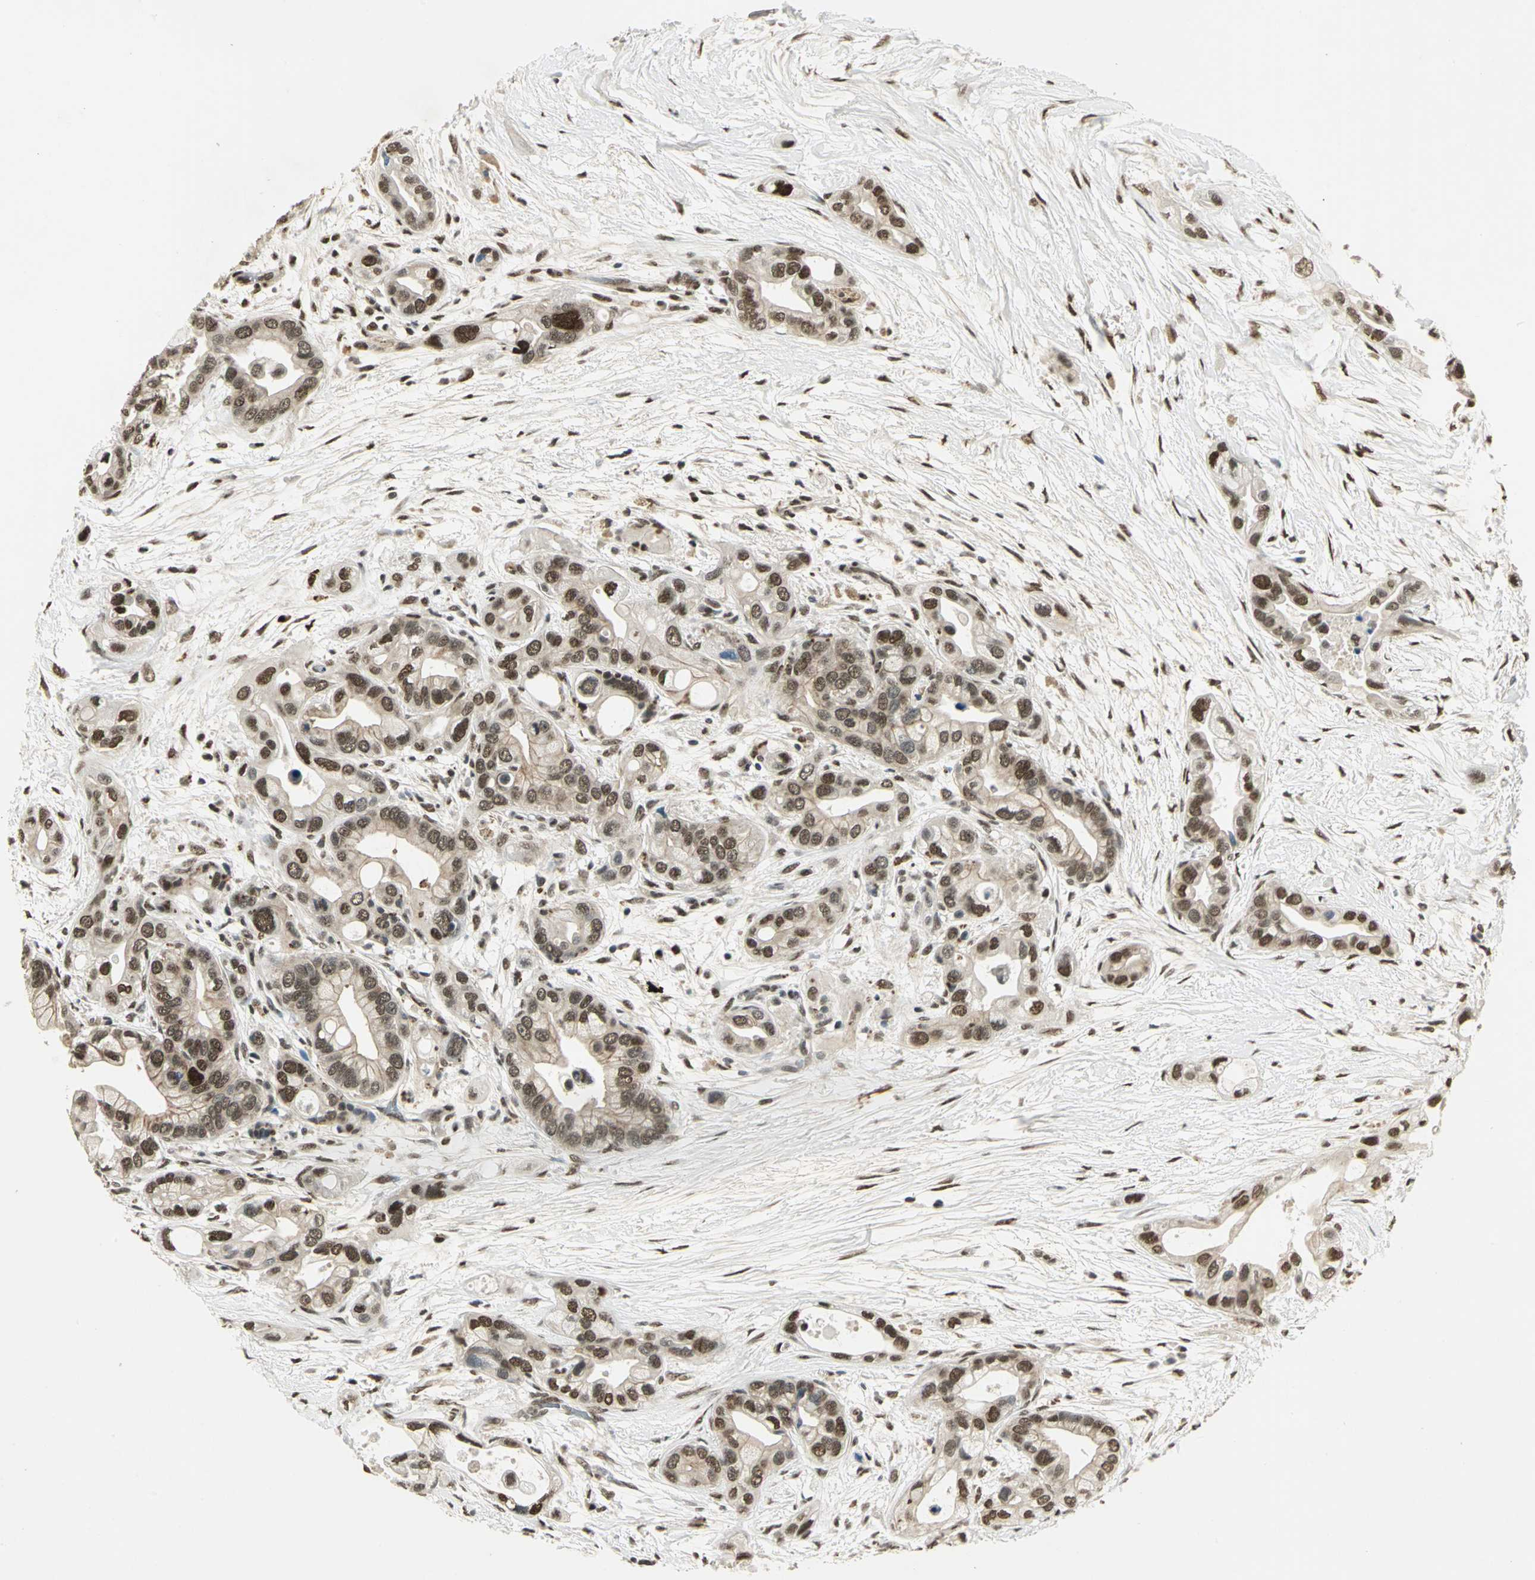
{"staining": {"intensity": "moderate", "quantity": ">75%", "location": "nuclear"}, "tissue": "pancreatic cancer", "cell_type": "Tumor cells", "image_type": "cancer", "snomed": [{"axis": "morphology", "description": "Adenocarcinoma, NOS"}, {"axis": "topography", "description": "Pancreas"}], "caption": "A histopathology image showing moderate nuclear staining in approximately >75% of tumor cells in pancreatic adenocarcinoma, as visualized by brown immunohistochemical staining.", "gene": "RAD17", "patient": {"sex": "female", "age": 77}}